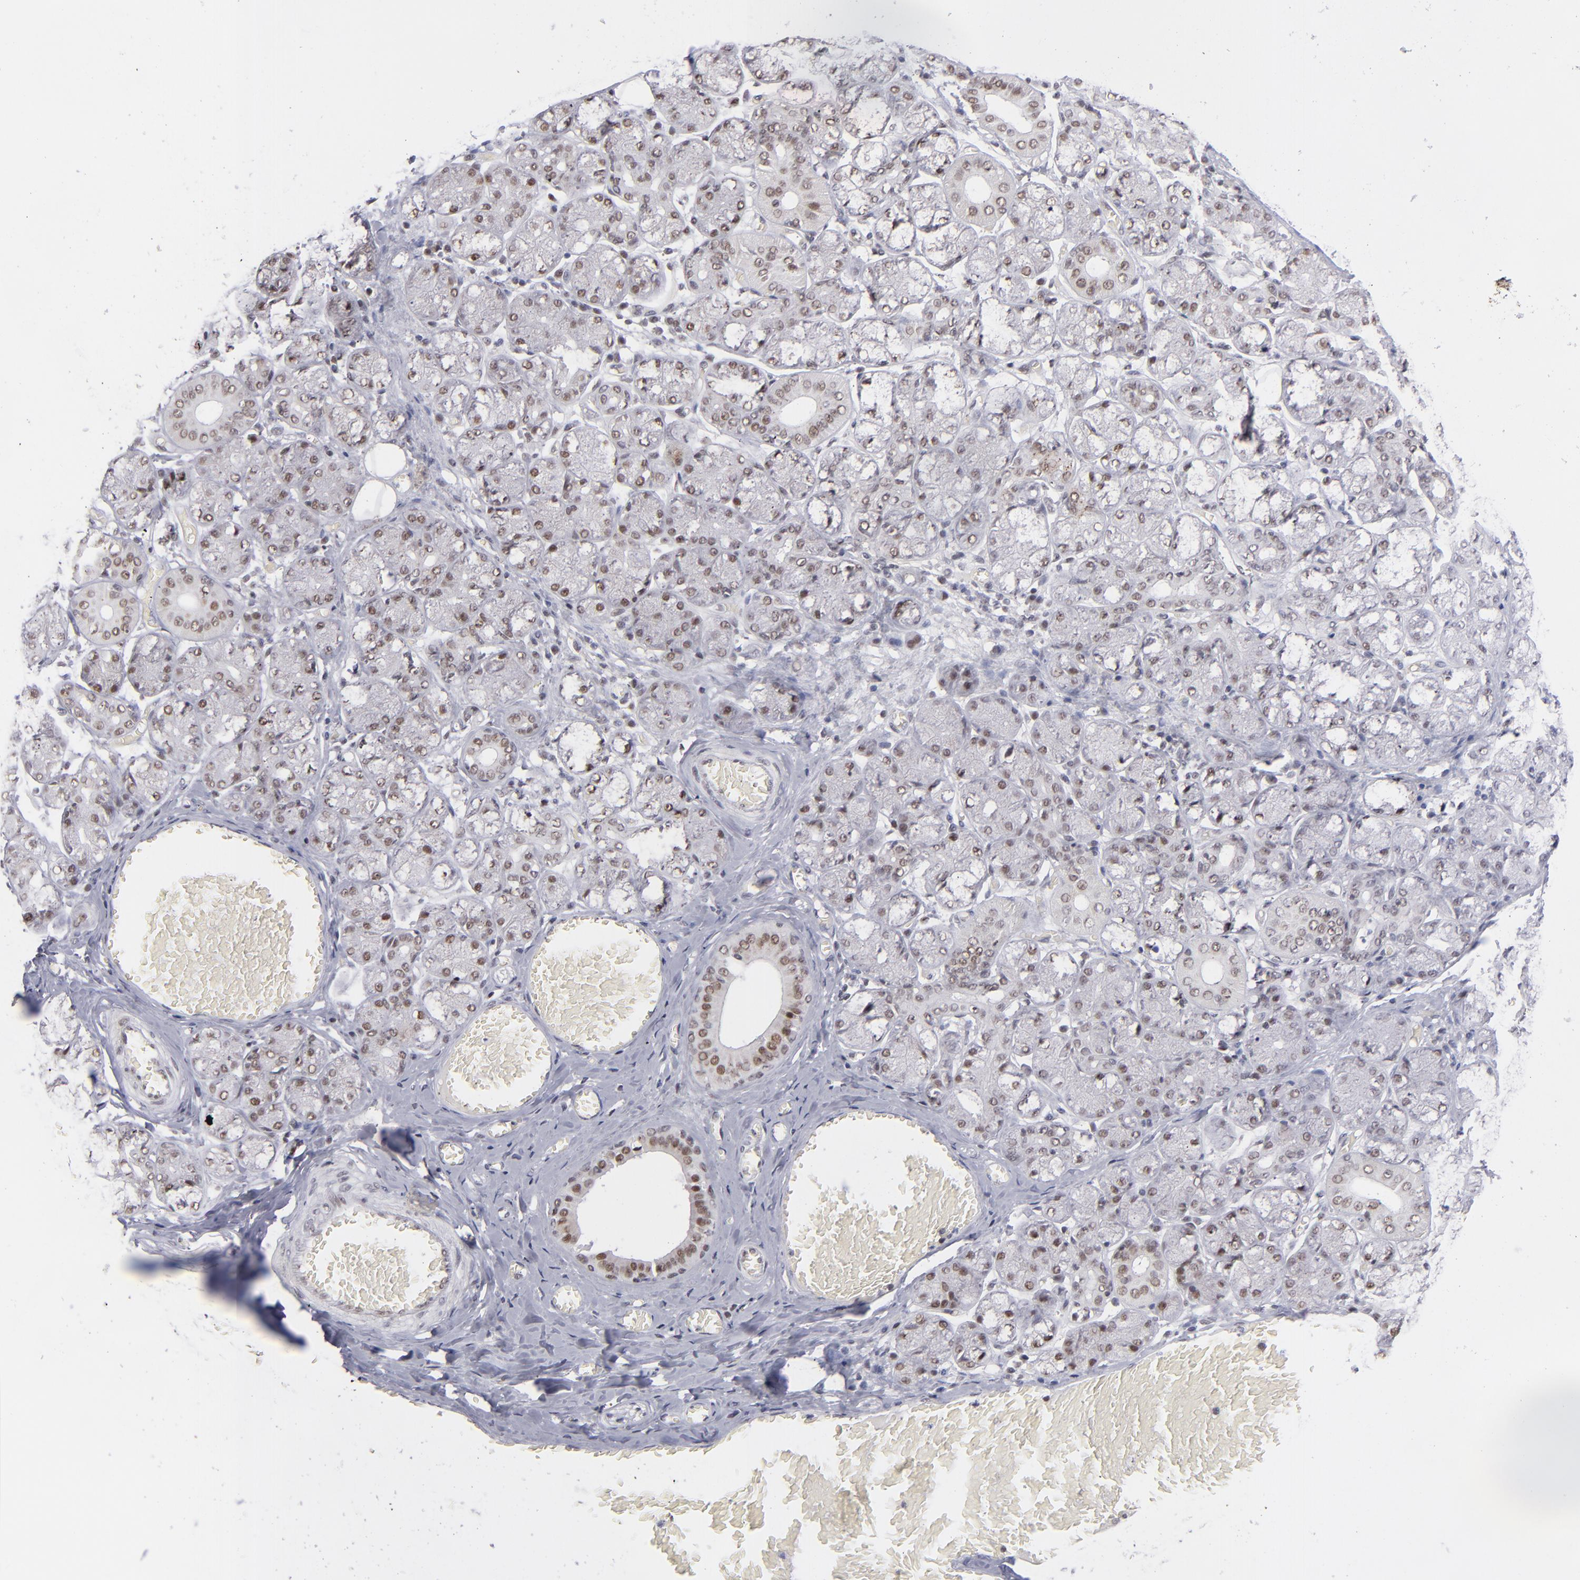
{"staining": {"intensity": "moderate", "quantity": ">75%", "location": "nuclear"}, "tissue": "salivary gland", "cell_type": "Glandular cells", "image_type": "normal", "snomed": [{"axis": "morphology", "description": "Normal tissue, NOS"}, {"axis": "topography", "description": "Salivary gland"}], "caption": "Immunohistochemistry (IHC) of normal salivary gland exhibits medium levels of moderate nuclear staining in approximately >75% of glandular cells.", "gene": "MLLT3", "patient": {"sex": "female", "age": 24}}